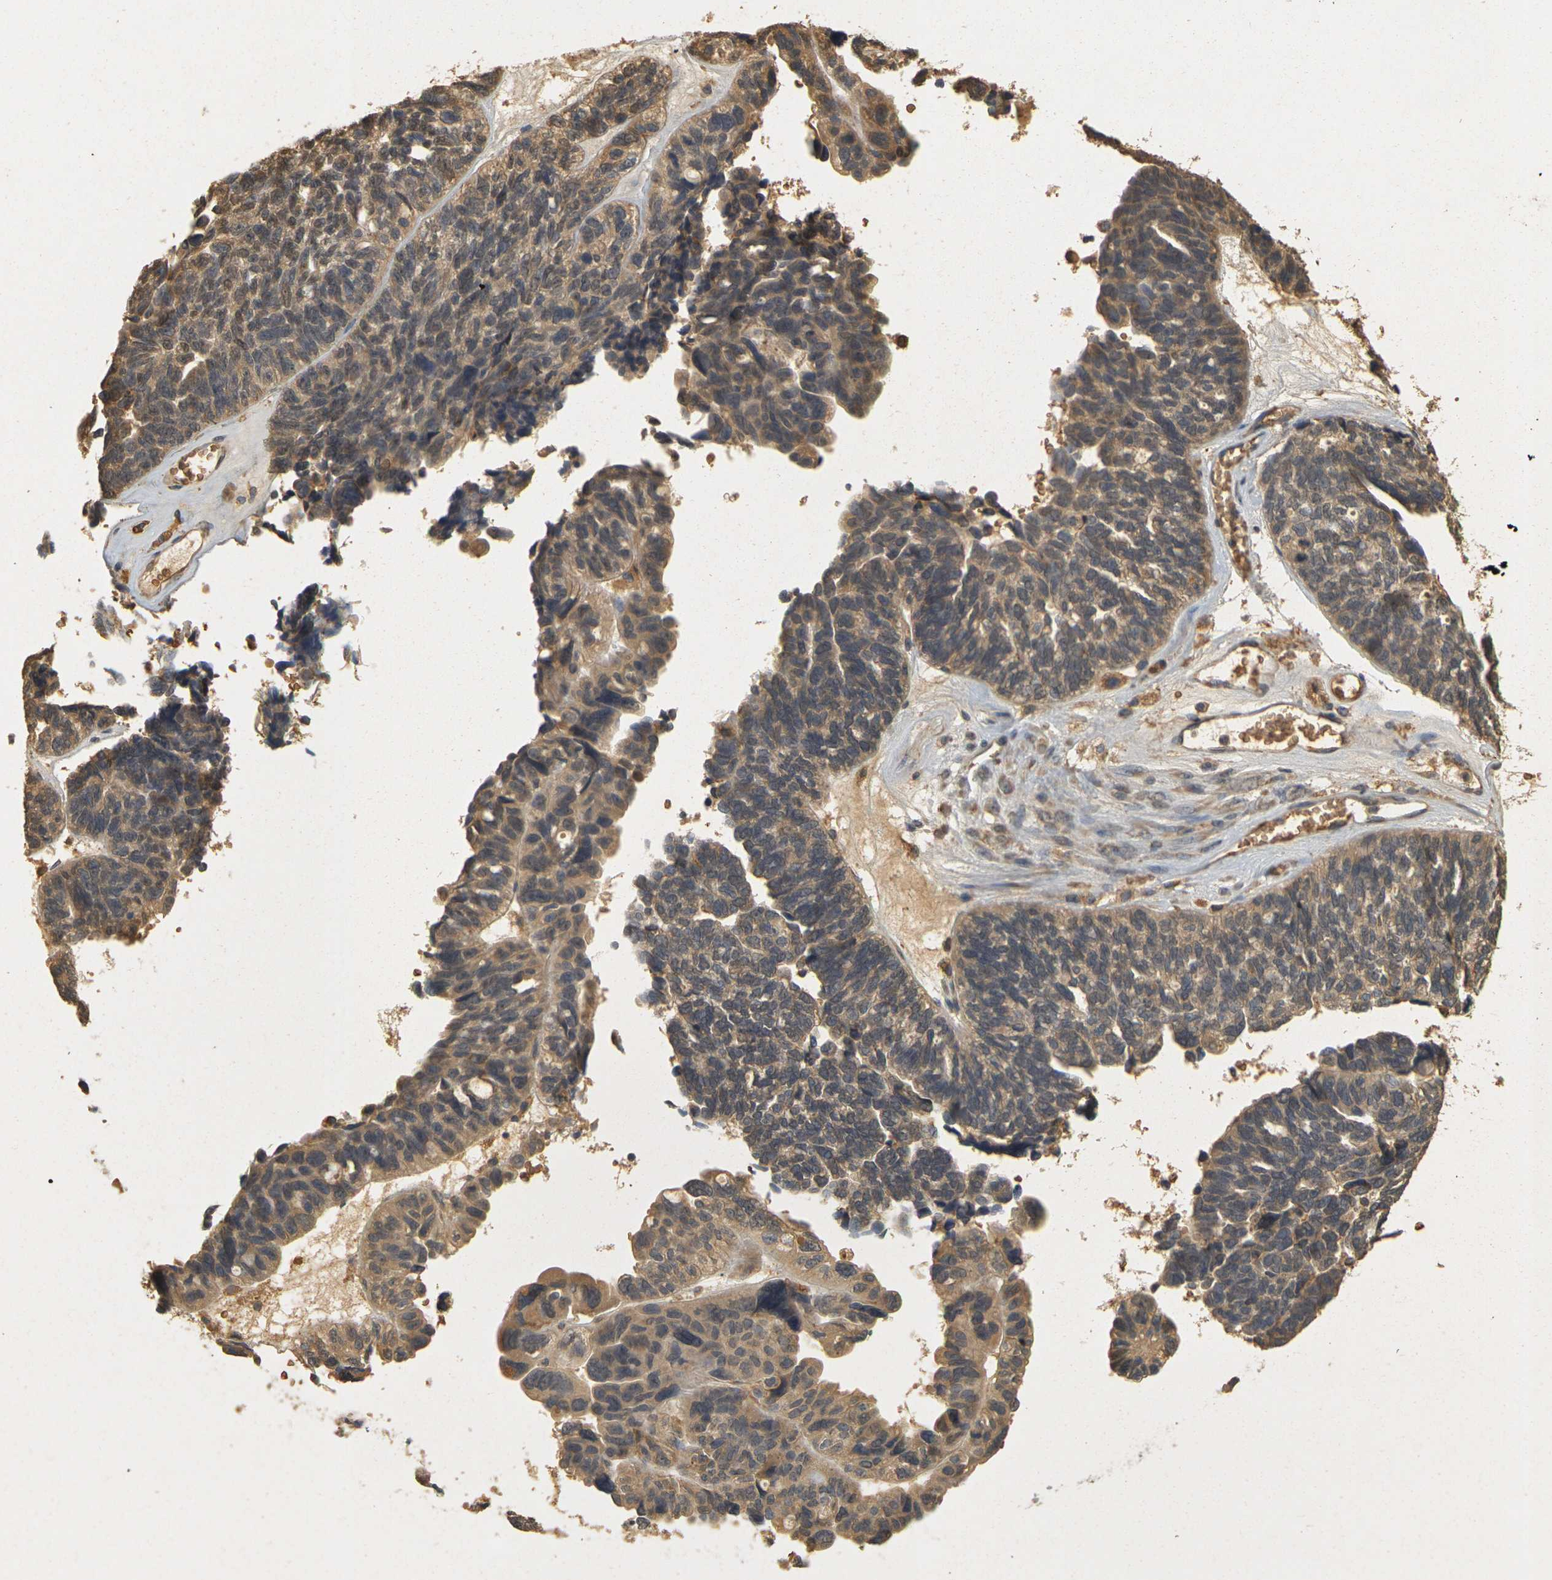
{"staining": {"intensity": "weak", "quantity": ">75%", "location": "cytoplasmic/membranous"}, "tissue": "ovarian cancer", "cell_type": "Tumor cells", "image_type": "cancer", "snomed": [{"axis": "morphology", "description": "Cystadenocarcinoma, serous, NOS"}, {"axis": "topography", "description": "Ovary"}], "caption": "Immunohistochemical staining of ovarian serous cystadenocarcinoma displays low levels of weak cytoplasmic/membranous protein positivity in about >75% of tumor cells.", "gene": "MEGF9", "patient": {"sex": "female", "age": 79}}